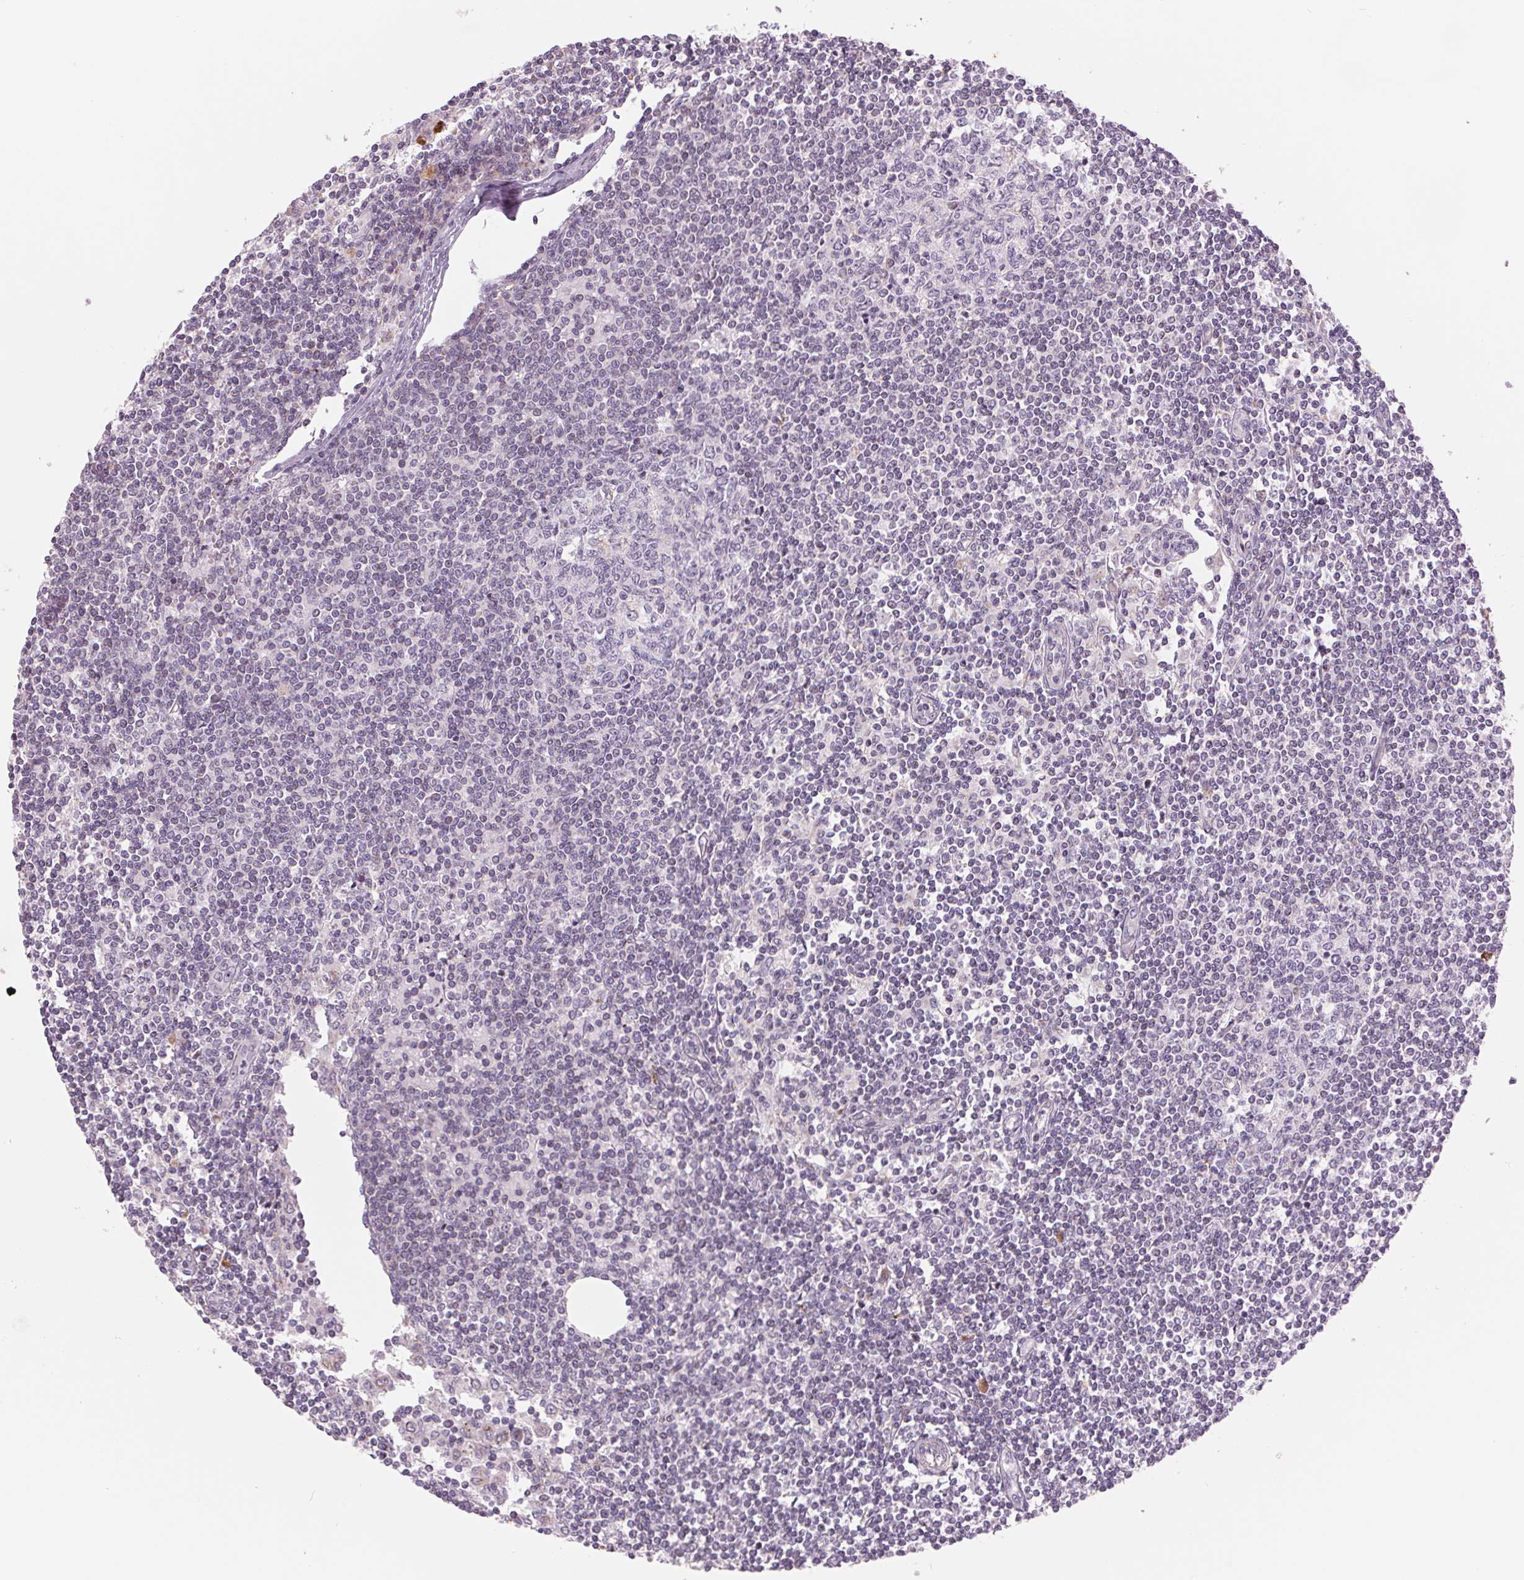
{"staining": {"intensity": "negative", "quantity": "none", "location": "none"}, "tissue": "lymph node", "cell_type": "Germinal center cells", "image_type": "normal", "snomed": [{"axis": "morphology", "description": "Normal tissue, NOS"}, {"axis": "topography", "description": "Lymph node"}], "caption": "Germinal center cells are negative for protein expression in benign human lymph node. Brightfield microscopy of immunohistochemistry stained with DAB (3,3'-diaminobenzidine) (brown) and hematoxylin (blue), captured at high magnification.", "gene": "ARHGAP32", "patient": {"sex": "female", "age": 69}}